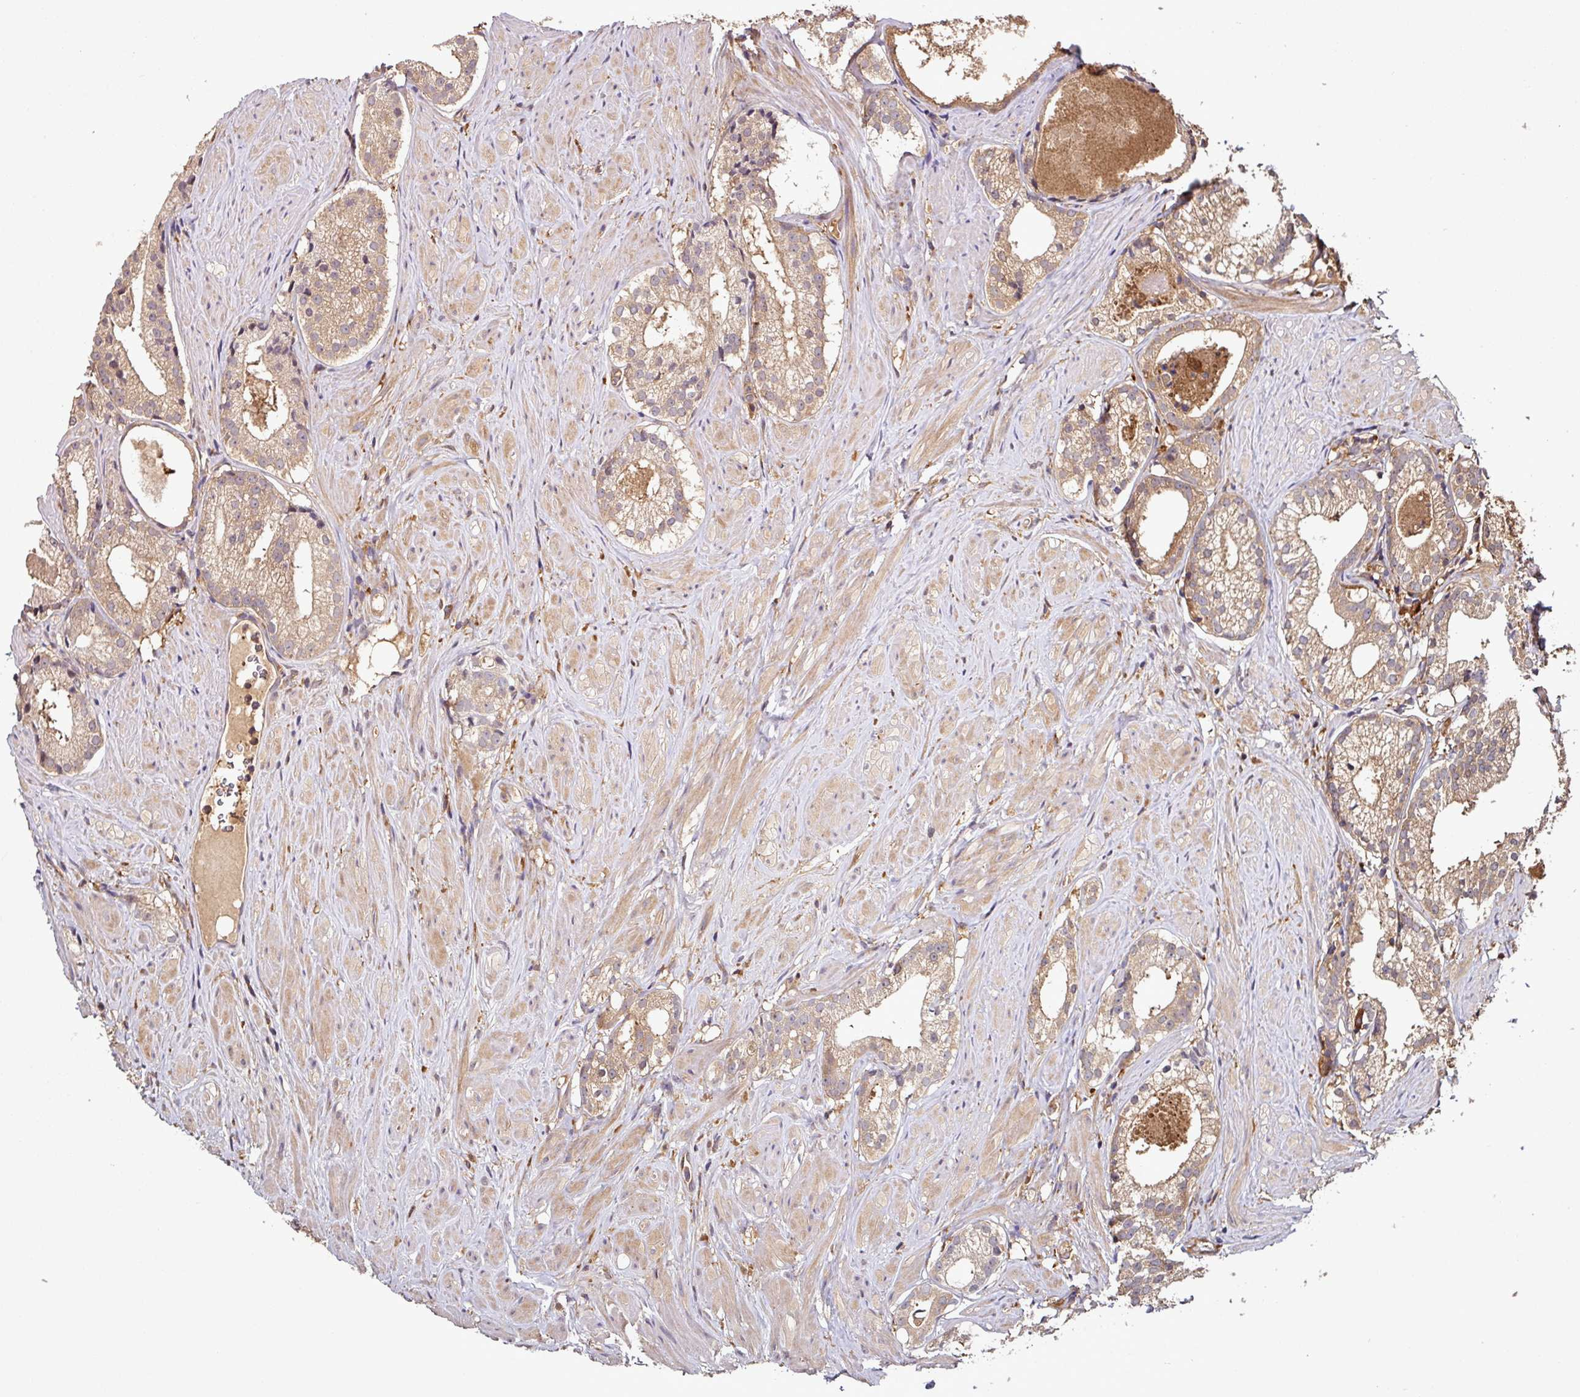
{"staining": {"intensity": "moderate", "quantity": ">75%", "location": "cytoplasmic/membranous"}, "tissue": "prostate cancer", "cell_type": "Tumor cells", "image_type": "cancer", "snomed": [{"axis": "morphology", "description": "Adenocarcinoma, Low grade"}, {"axis": "topography", "description": "Prostate"}], "caption": "Tumor cells exhibit moderate cytoplasmic/membranous staining in approximately >75% of cells in adenocarcinoma (low-grade) (prostate).", "gene": "GNPDA1", "patient": {"sex": "male", "age": 57}}